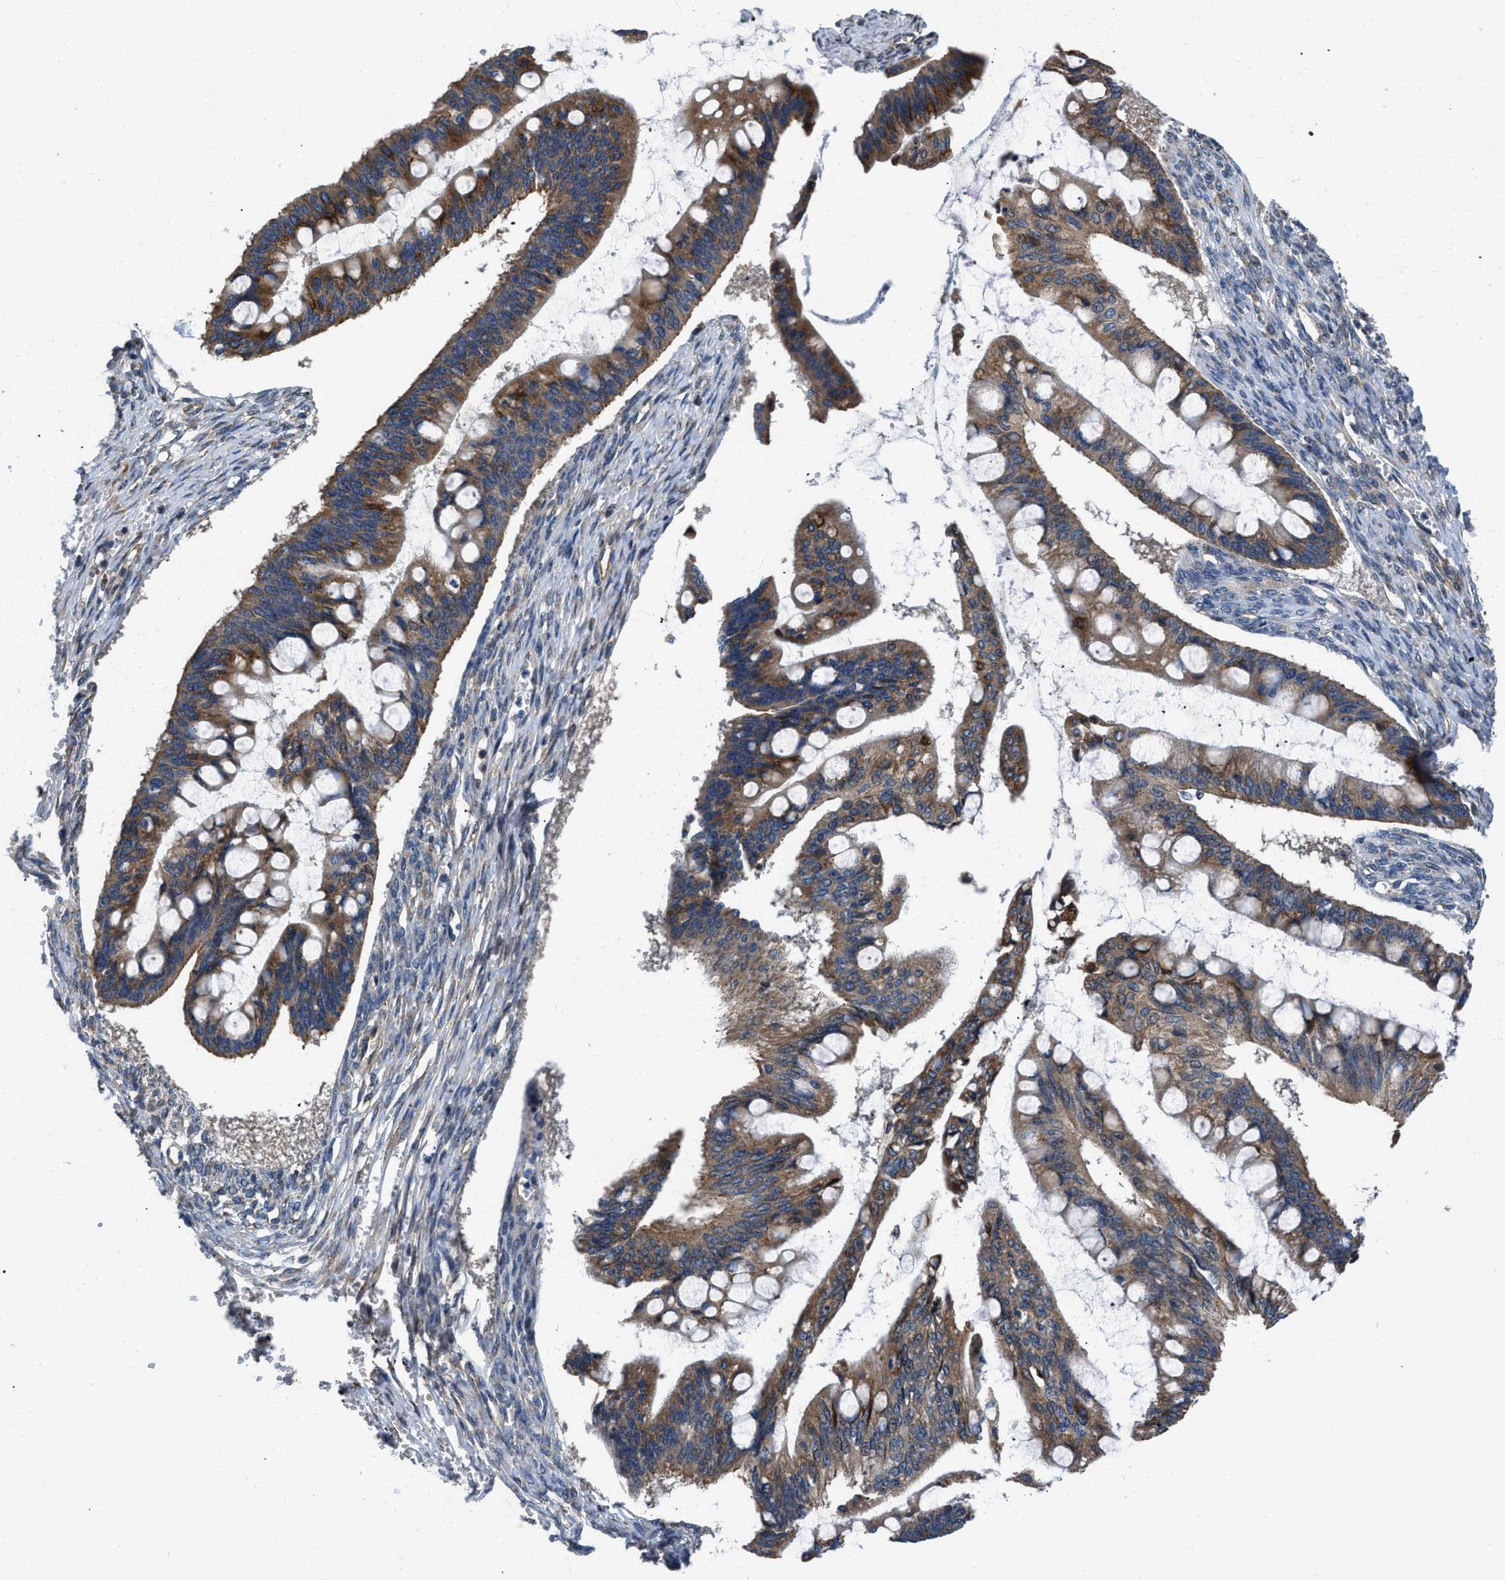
{"staining": {"intensity": "moderate", "quantity": ">75%", "location": "cytoplasmic/membranous"}, "tissue": "ovarian cancer", "cell_type": "Tumor cells", "image_type": "cancer", "snomed": [{"axis": "morphology", "description": "Cystadenocarcinoma, mucinous, NOS"}, {"axis": "topography", "description": "Ovary"}], "caption": "Protein staining reveals moderate cytoplasmic/membranous positivity in approximately >75% of tumor cells in ovarian cancer (mucinous cystadenocarcinoma).", "gene": "CEP128", "patient": {"sex": "female", "age": 73}}